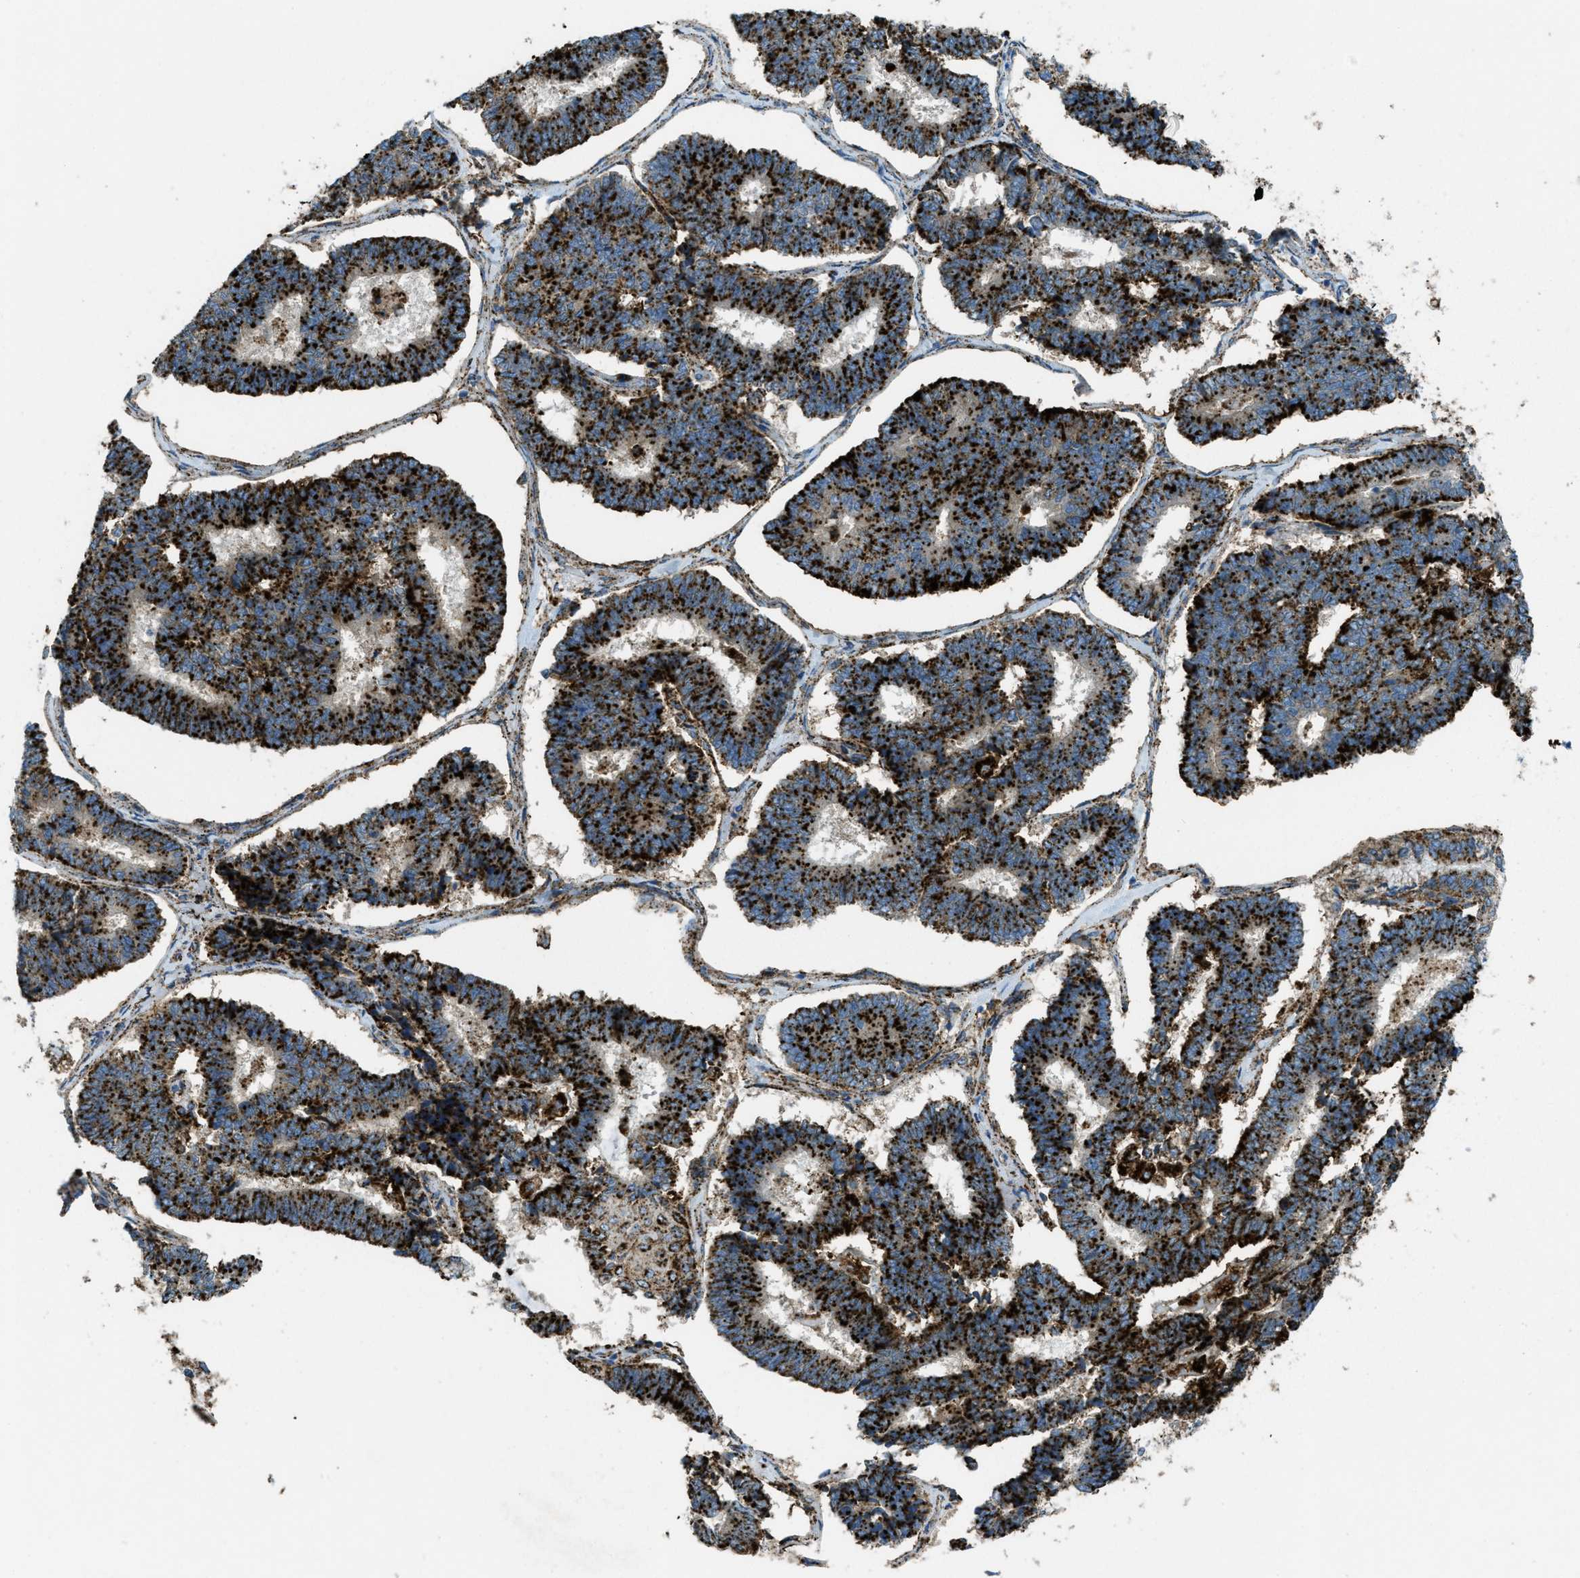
{"staining": {"intensity": "strong", "quantity": ">75%", "location": "cytoplasmic/membranous"}, "tissue": "endometrial cancer", "cell_type": "Tumor cells", "image_type": "cancer", "snomed": [{"axis": "morphology", "description": "Adenocarcinoma, NOS"}, {"axis": "topography", "description": "Endometrium"}], "caption": "Human adenocarcinoma (endometrial) stained for a protein (brown) exhibits strong cytoplasmic/membranous positive positivity in about >75% of tumor cells.", "gene": "SCARB2", "patient": {"sex": "female", "age": 70}}